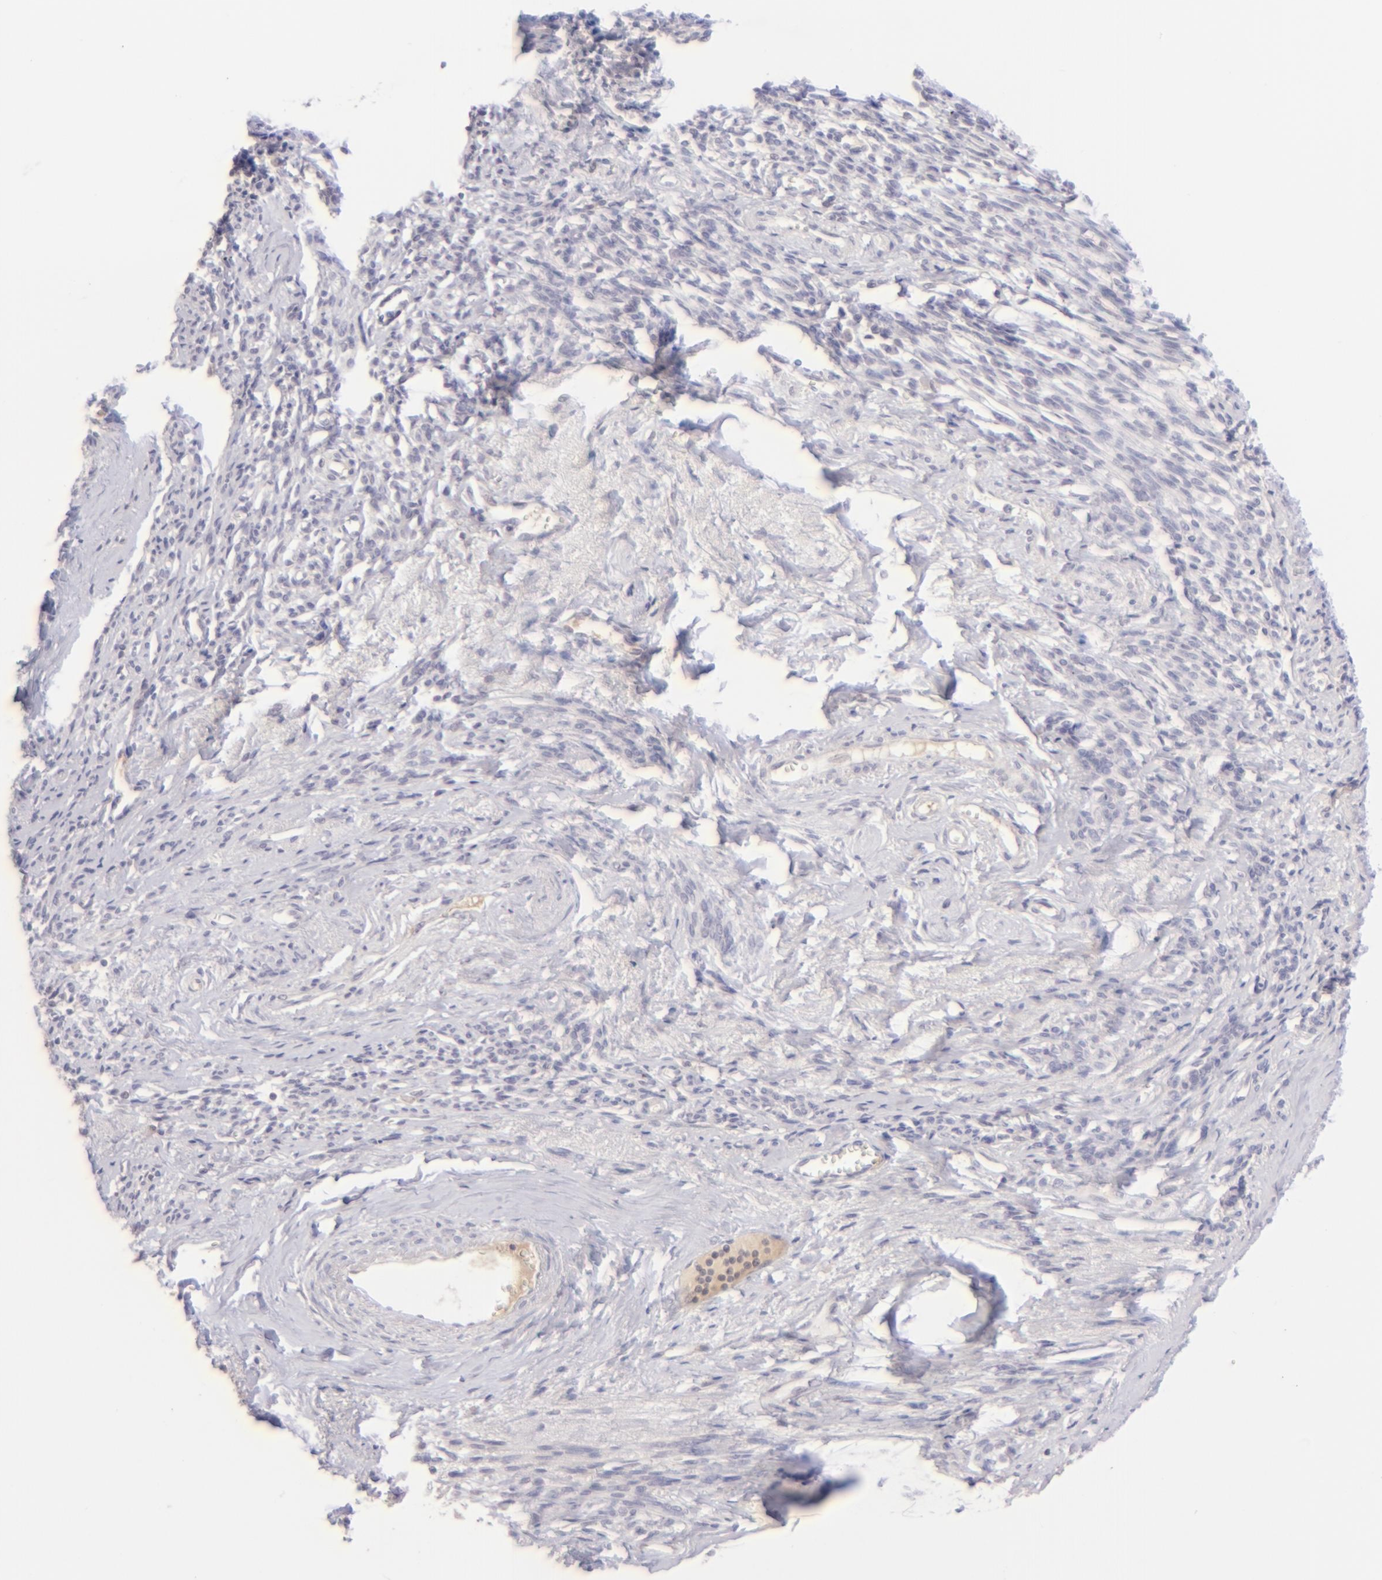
{"staining": {"intensity": "negative", "quantity": "none", "location": "none"}, "tissue": "endometrial cancer", "cell_type": "Tumor cells", "image_type": "cancer", "snomed": [{"axis": "morphology", "description": "Adenocarcinoma, NOS"}, {"axis": "topography", "description": "Endometrium"}], "caption": "Immunohistochemical staining of human endometrial cancer (adenocarcinoma) reveals no significant positivity in tumor cells. The staining is performed using DAB brown chromogen with nuclei counter-stained in using hematoxylin.", "gene": "MAGEA1", "patient": {"sex": "female", "age": 75}}